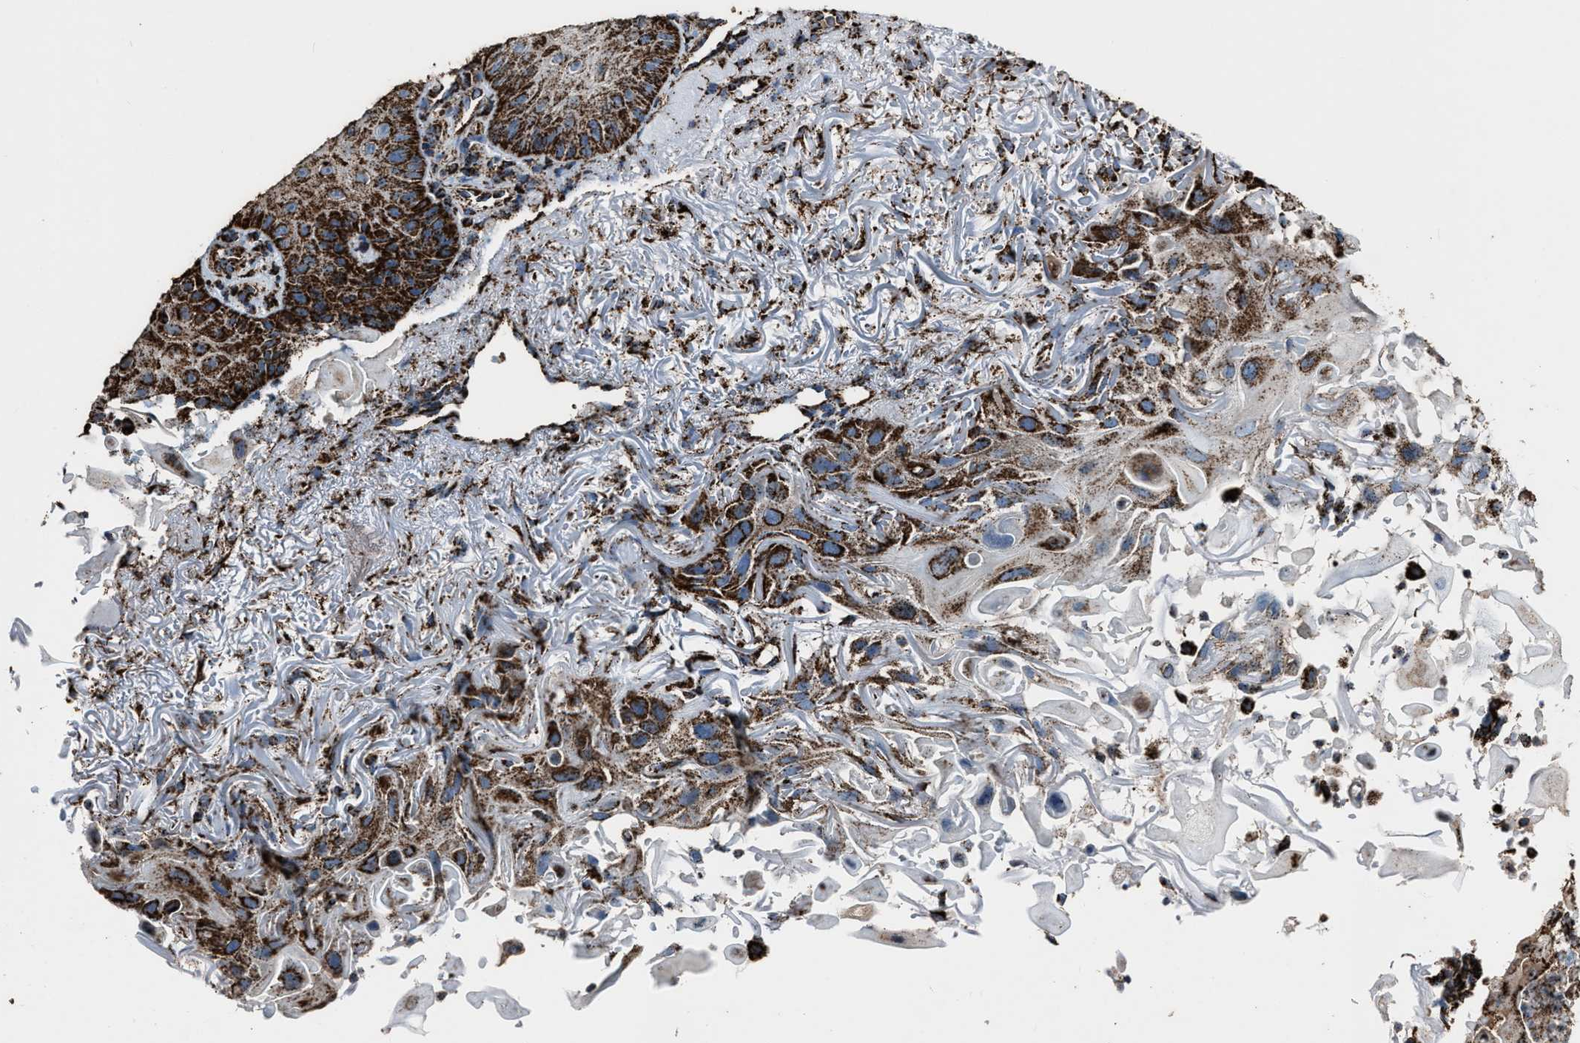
{"staining": {"intensity": "strong", "quantity": ">75%", "location": "cytoplasmic/membranous"}, "tissue": "skin cancer", "cell_type": "Tumor cells", "image_type": "cancer", "snomed": [{"axis": "morphology", "description": "Squamous cell carcinoma, NOS"}, {"axis": "topography", "description": "Skin"}], "caption": "About >75% of tumor cells in human skin cancer exhibit strong cytoplasmic/membranous protein positivity as visualized by brown immunohistochemical staining.", "gene": "MDH2", "patient": {"sex": "female", "age": 77}}